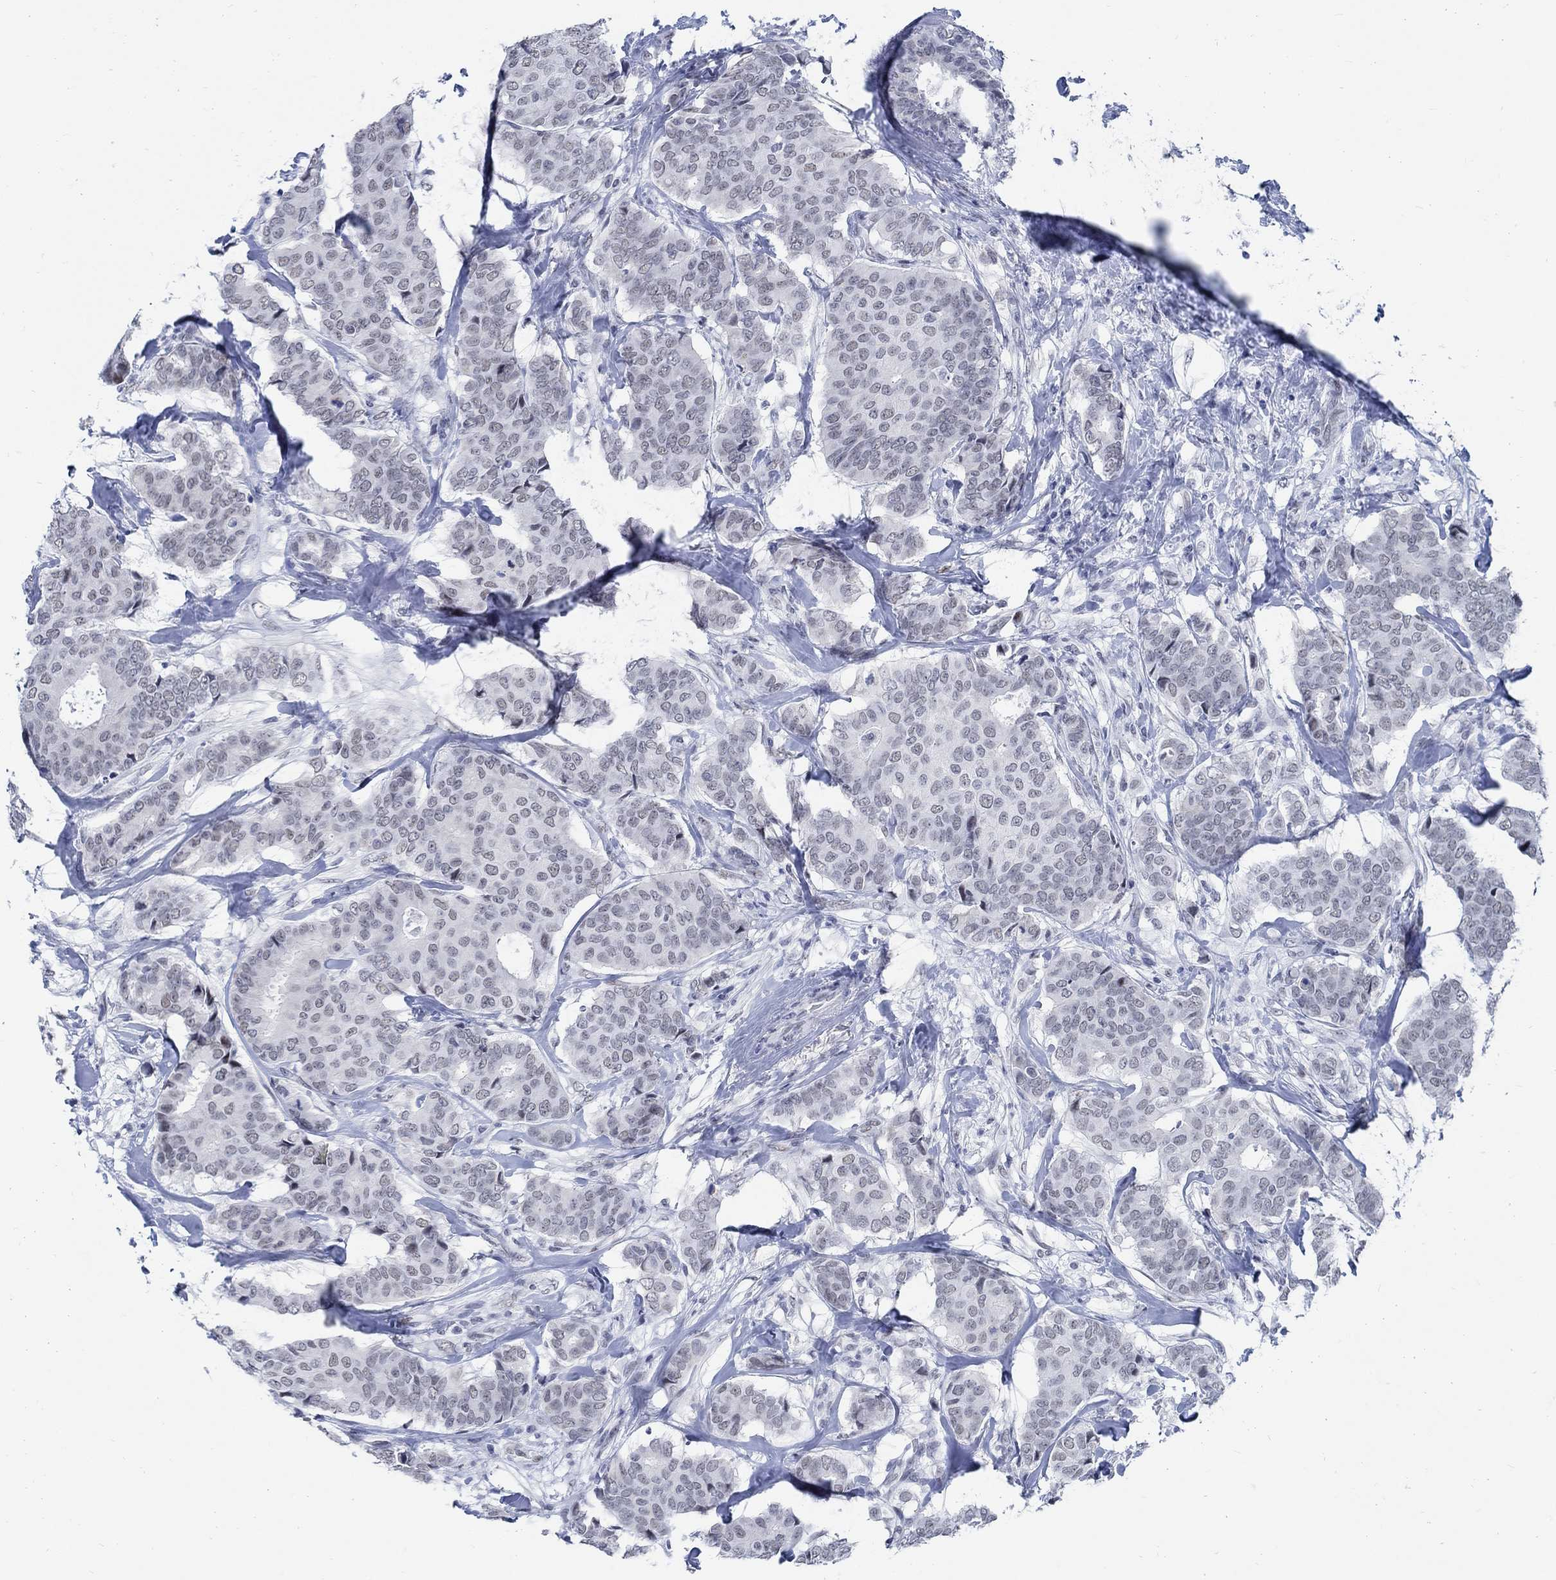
{"staining": {"intensity": "negative", "quantity": "none", "location": "none"}, "tissue": "breast cancer", "cell_type": "Tumor cells", "image_type": "cancer", "snomed": [{"axis": "morphology", "description": "Duct carcinoma"}, {"axis": "topography", "description": "Breast"}], "caption": "IHC photomicrograph of neoplastic tissue: breast infiltrating ductal carcinoma stained with DAB (3,3'-diaminobenzidine) demonstrates no significant protein positivity in tumor cells.", "gene": "DLK1", "patient": {"sex": "female", "age": 75}}